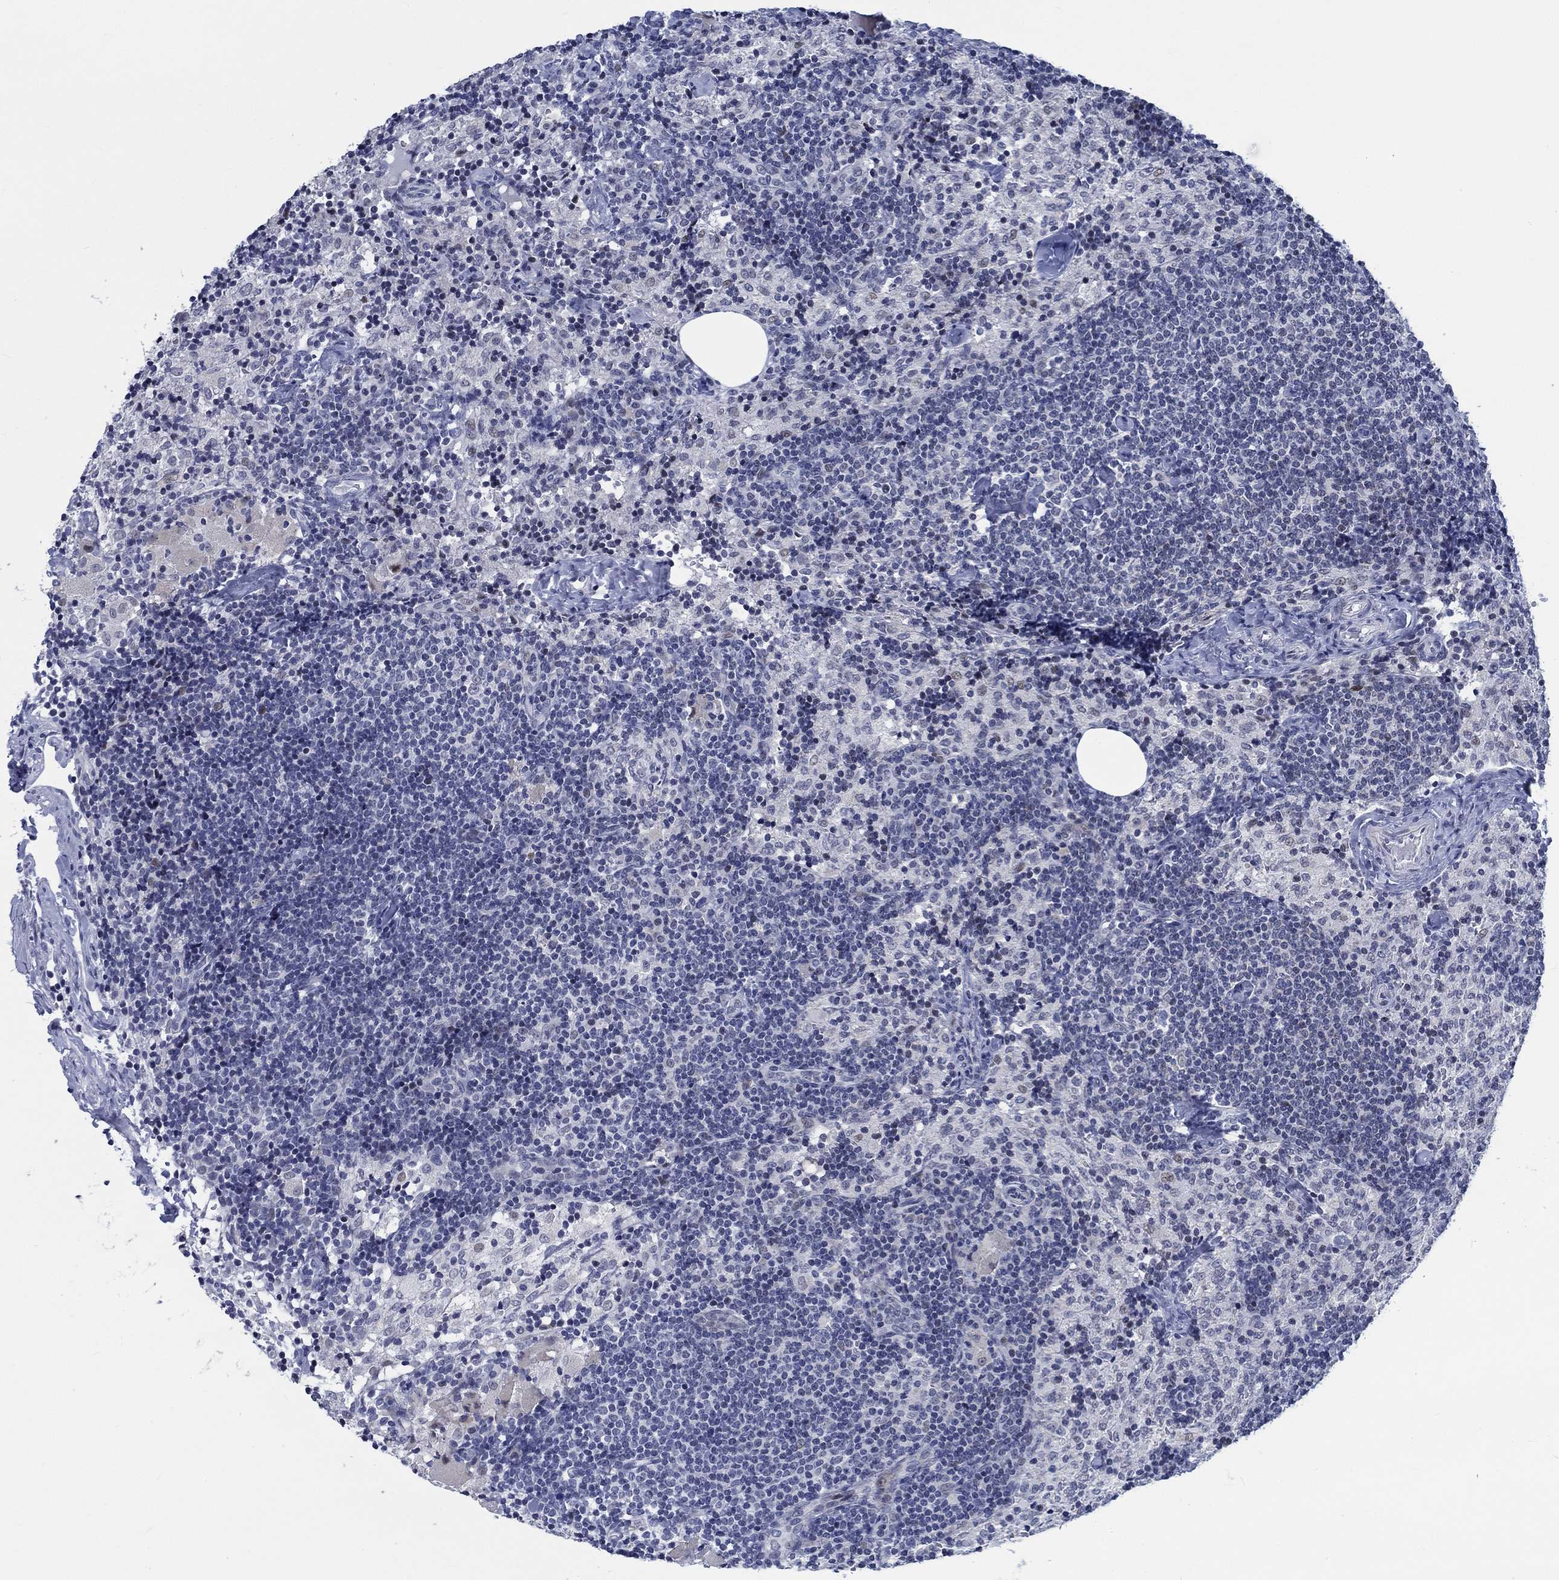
{"staining": {"intensity": "weak", "quantity": "<25%", "location": "nuclear"}, "tissue": "lymph node", "cell_type": "Germinal center cells", "image_type": "normal", "snomed": [{"axis": "morphology", "description": "Normal tissue, NOS"}, {"axis": "topography", "description": "Lymph node"}], "caption": "This is an IHC histopathology image of benign human lymph node. There is no staining in germinal center cells.", "gene": "NEU3", "patient": {"sex": "female", "age": 52}}